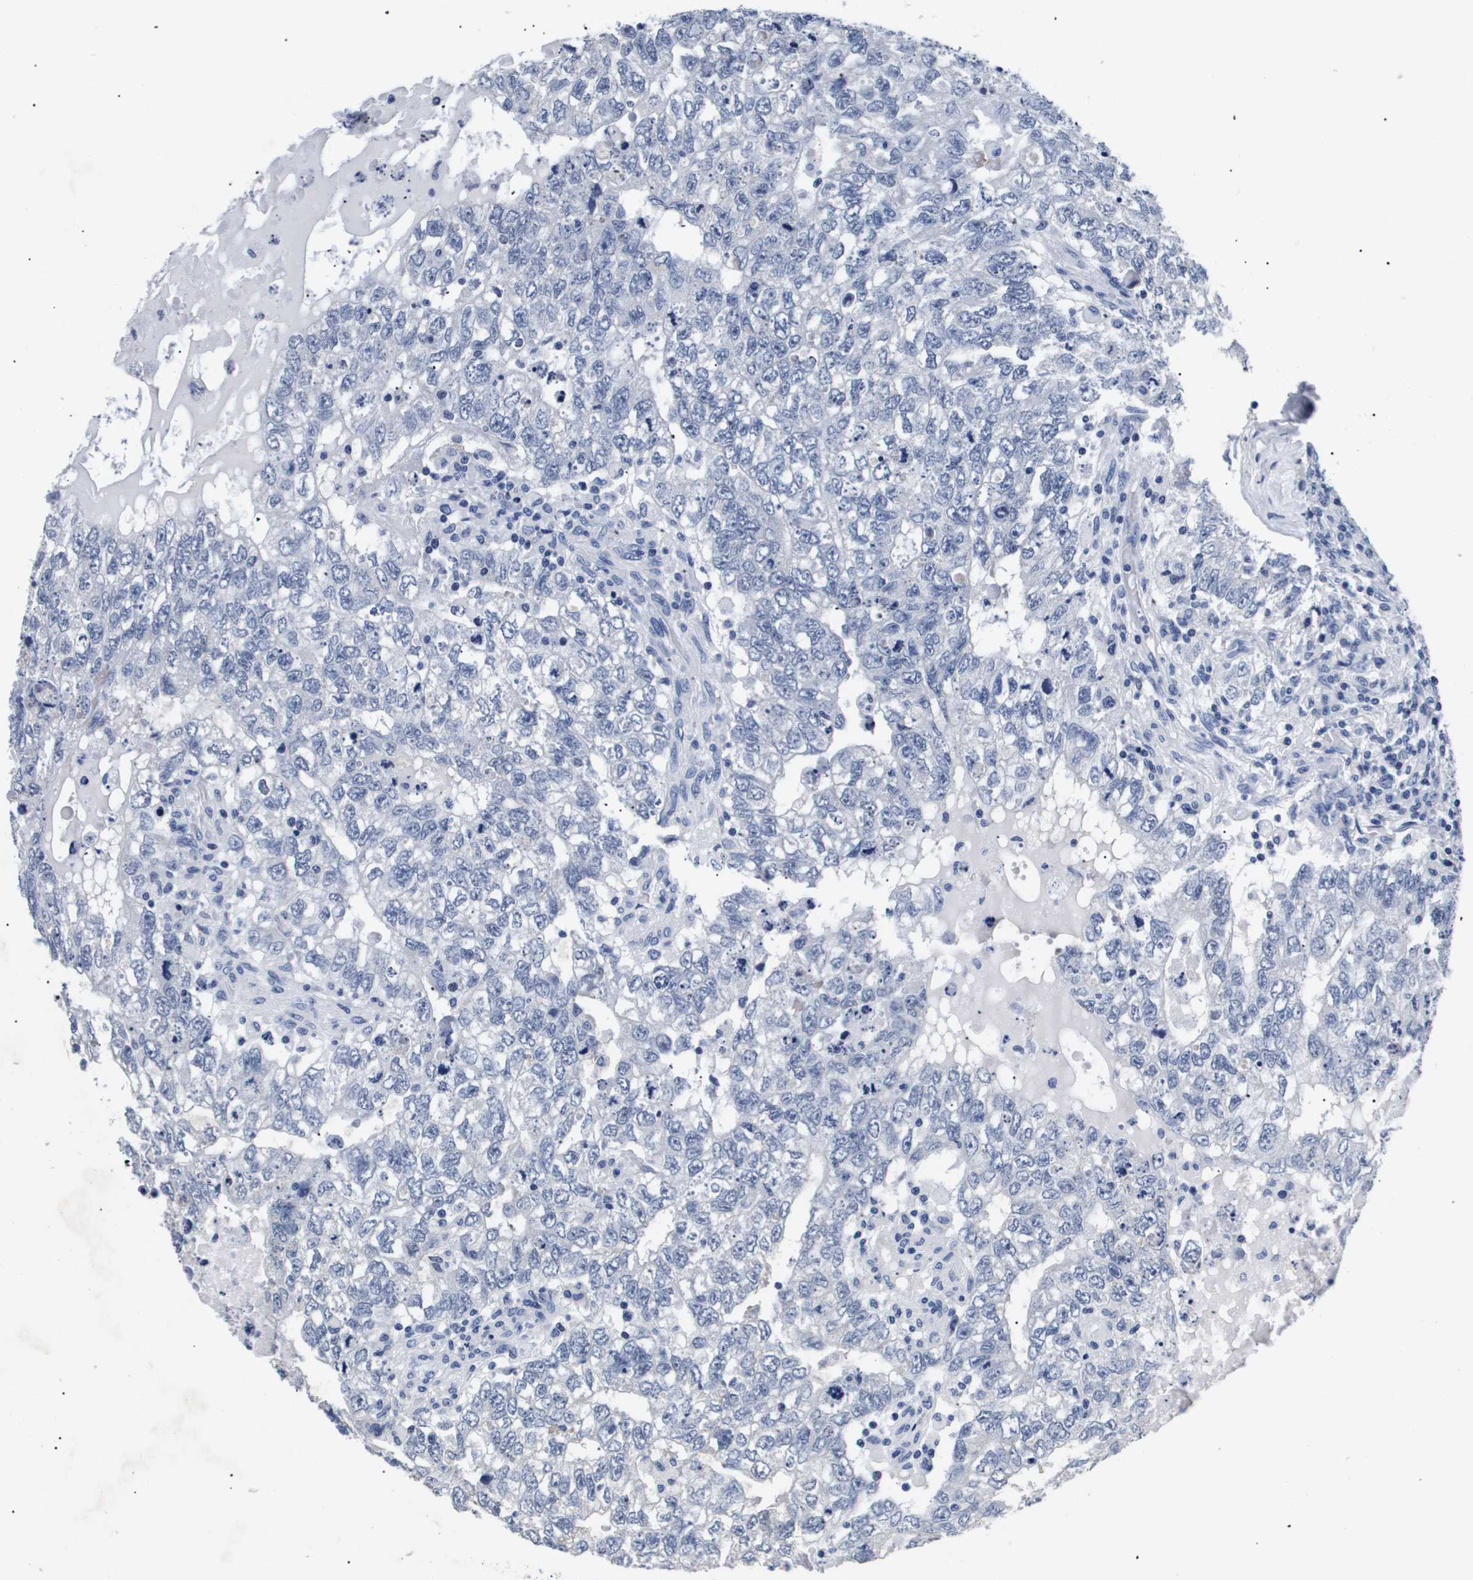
{"staining": {"intensity": "negative", "quantity": "none", "location": "none"}, "tissue": "testis cancer", "cell_type": "Tumor cells", "image_type": "cancer", "snomed": [{"axis": "morphology", "description": "Carcinoma, Embryonal, NOS"}, {"axis": "topography", "description": "Testis"}], "caption": "Immunohistochemistry image of neoplastic tissue: human testis embryonal carcinoma stained with DAB displays no significant protein staining in tumor cells. Nuclei are stained in blue.", "gene": "ATP6V0A4", "patient": {"sex": "male", "age": 36}}